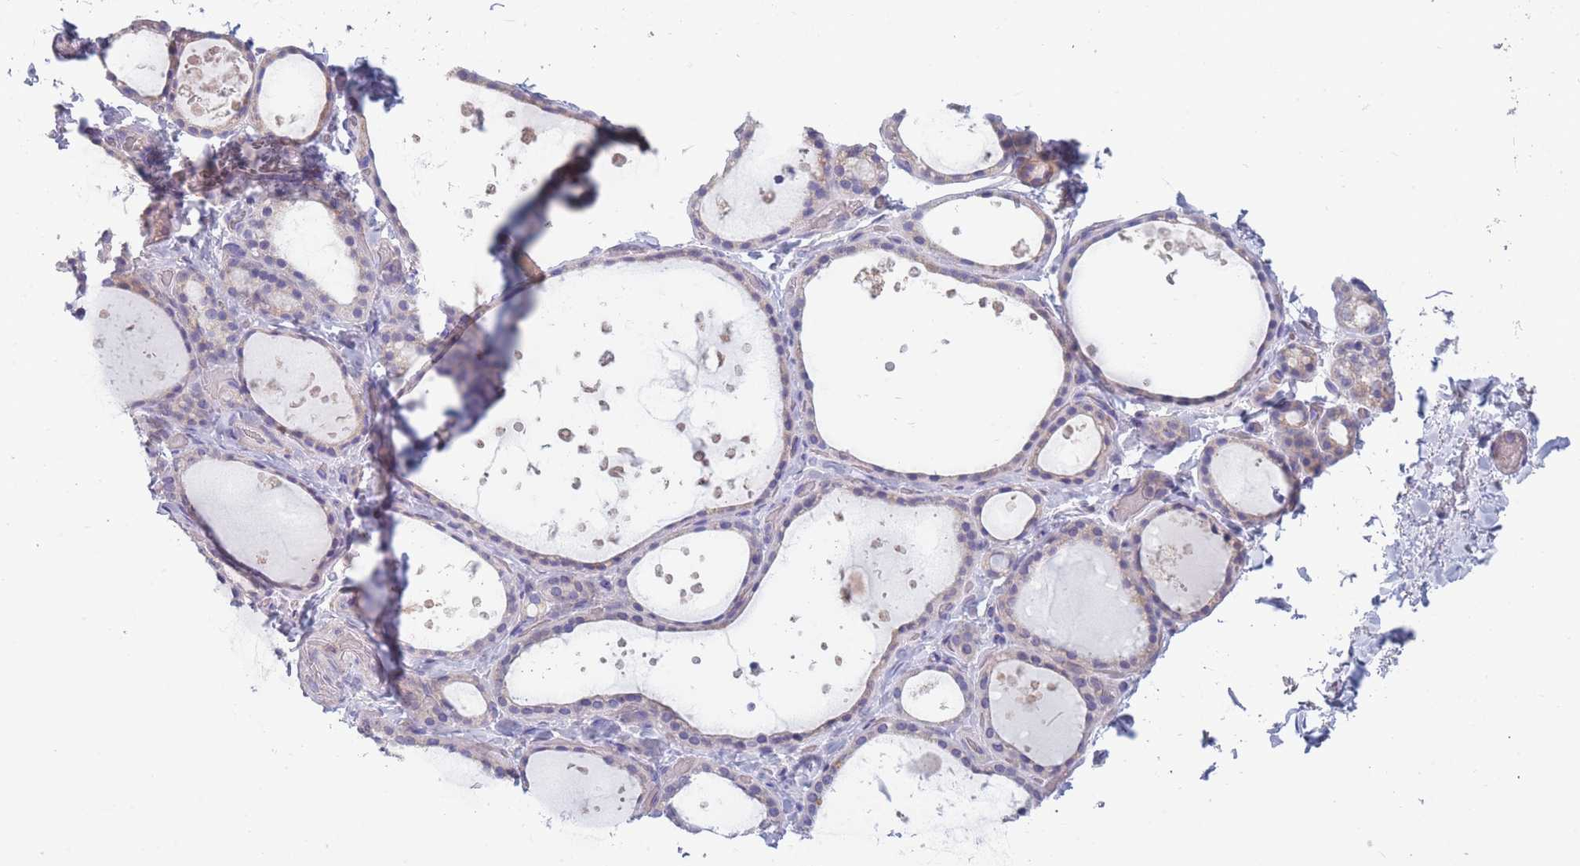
{"staining": {"intensity": "weak", "quantity": "<25%", "location": "cytoplasmic/membranous"}, "tissue": "thyroid gland", "cell_type": "Glandular cells", "image_type": "normal", "snomed": [{"axis": "morphology", "description": "Normal tissue, NOS"}, {"axis": "topography", "description": "Thyroid gland"}], "caption": "The image shows no significant expression in glandular cells of thyroid gland.", "gene": "NDUFAF6", "patient": {"sex": "female", "age": 44}}